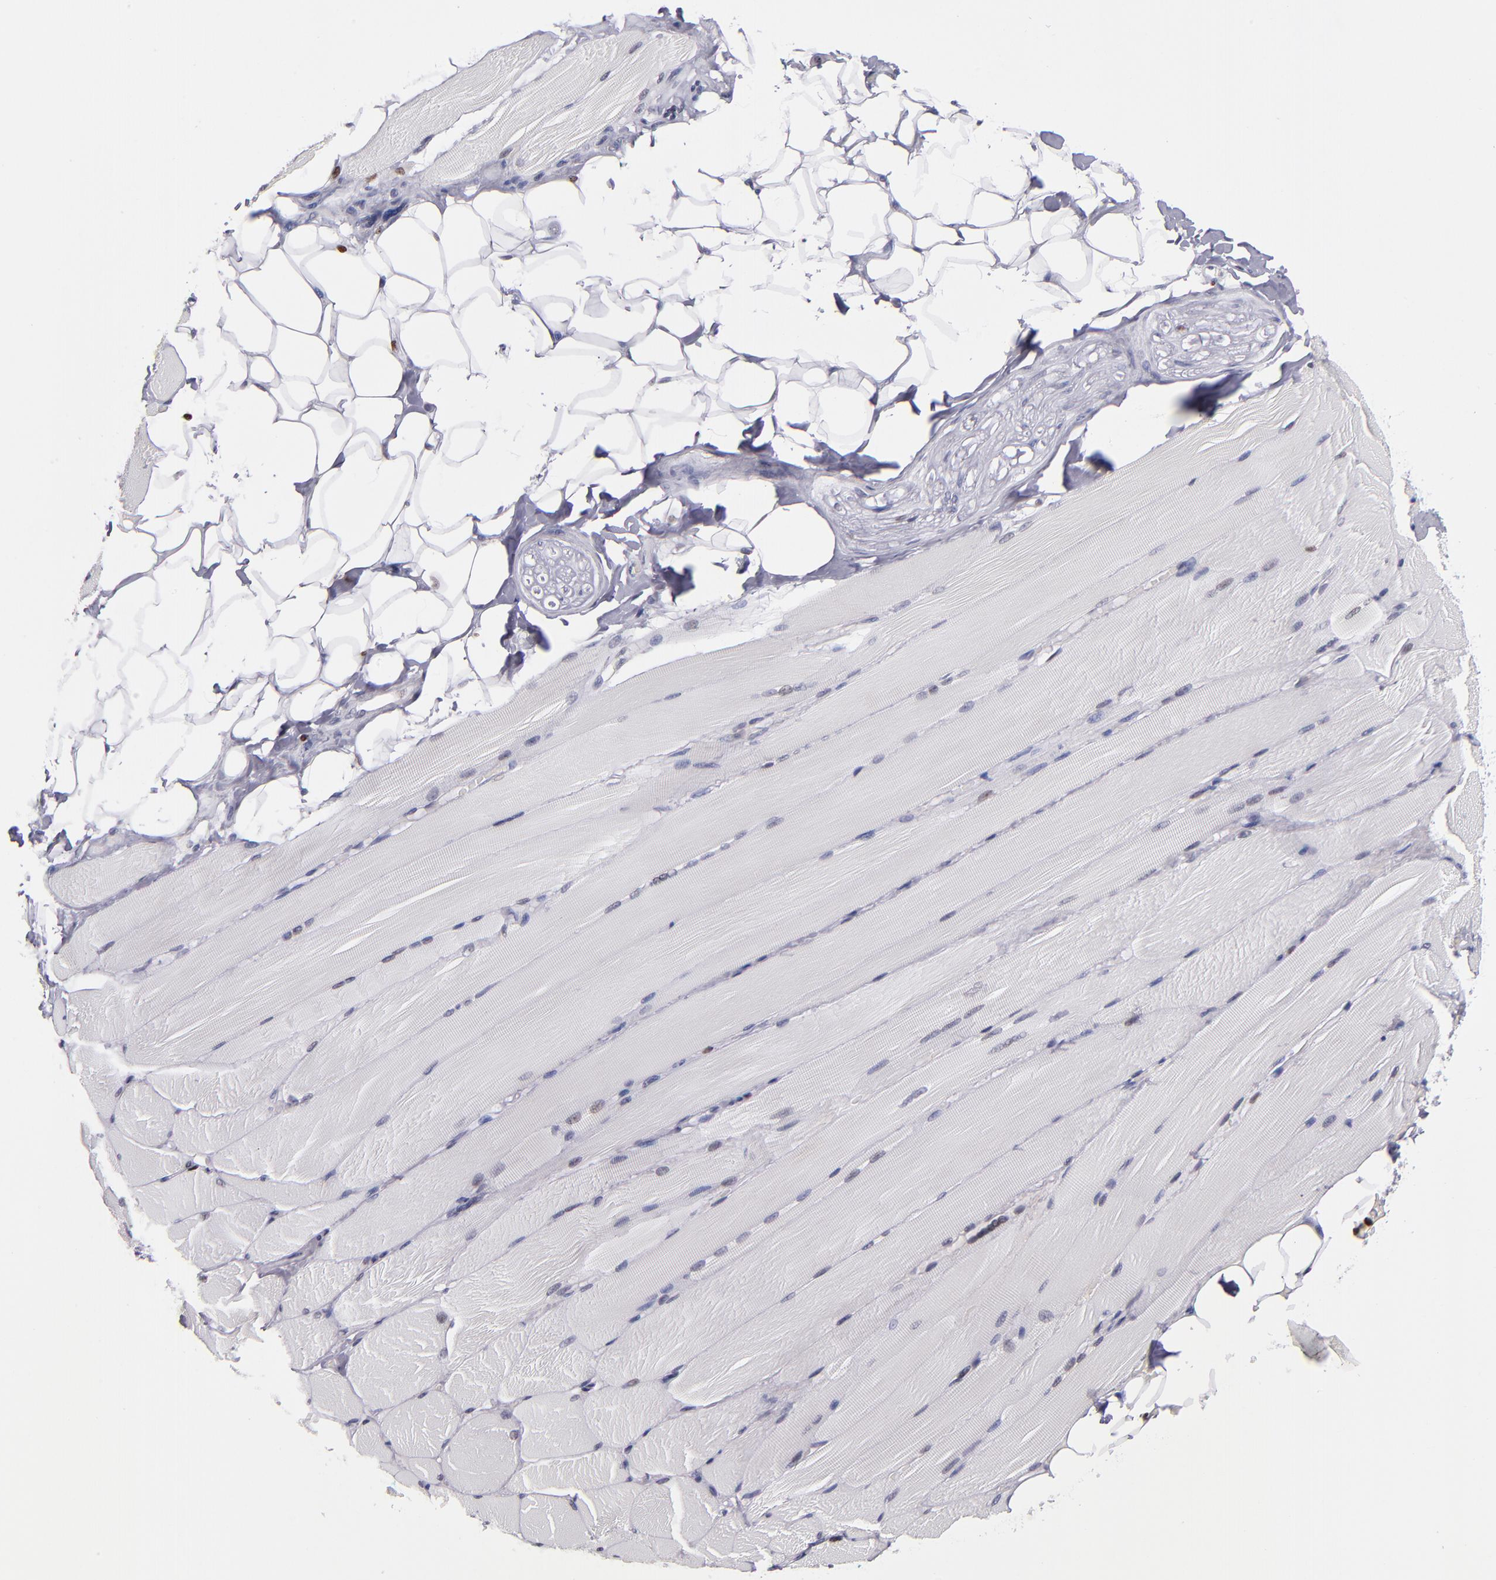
{"staining": {"intensity": "moderate", "quantity": "<25%", "location": "nuclear"}, "tissue": "skeletal muscle", "cell_type": "Myocytes", "image_type": "normal", "snomed": [{"axis": "morphology", "description": "Normal tissue, NOS"}, {"axis": "topography", "description": "Skeletal muscle"}, {"axis": "topography", "description": "Peripheral nerve tissue"}], "caption": "Immunohistochemistry image of unremarkable skeletal muscle: human skeletal muscle stained using IHC displays low levels of moderate protein expression localized specifically in the nuclear of myocytes, appearing as a nuclear brown color.", "gene": "CDKL5", "patient": {"sex": "female", "age": 84}}